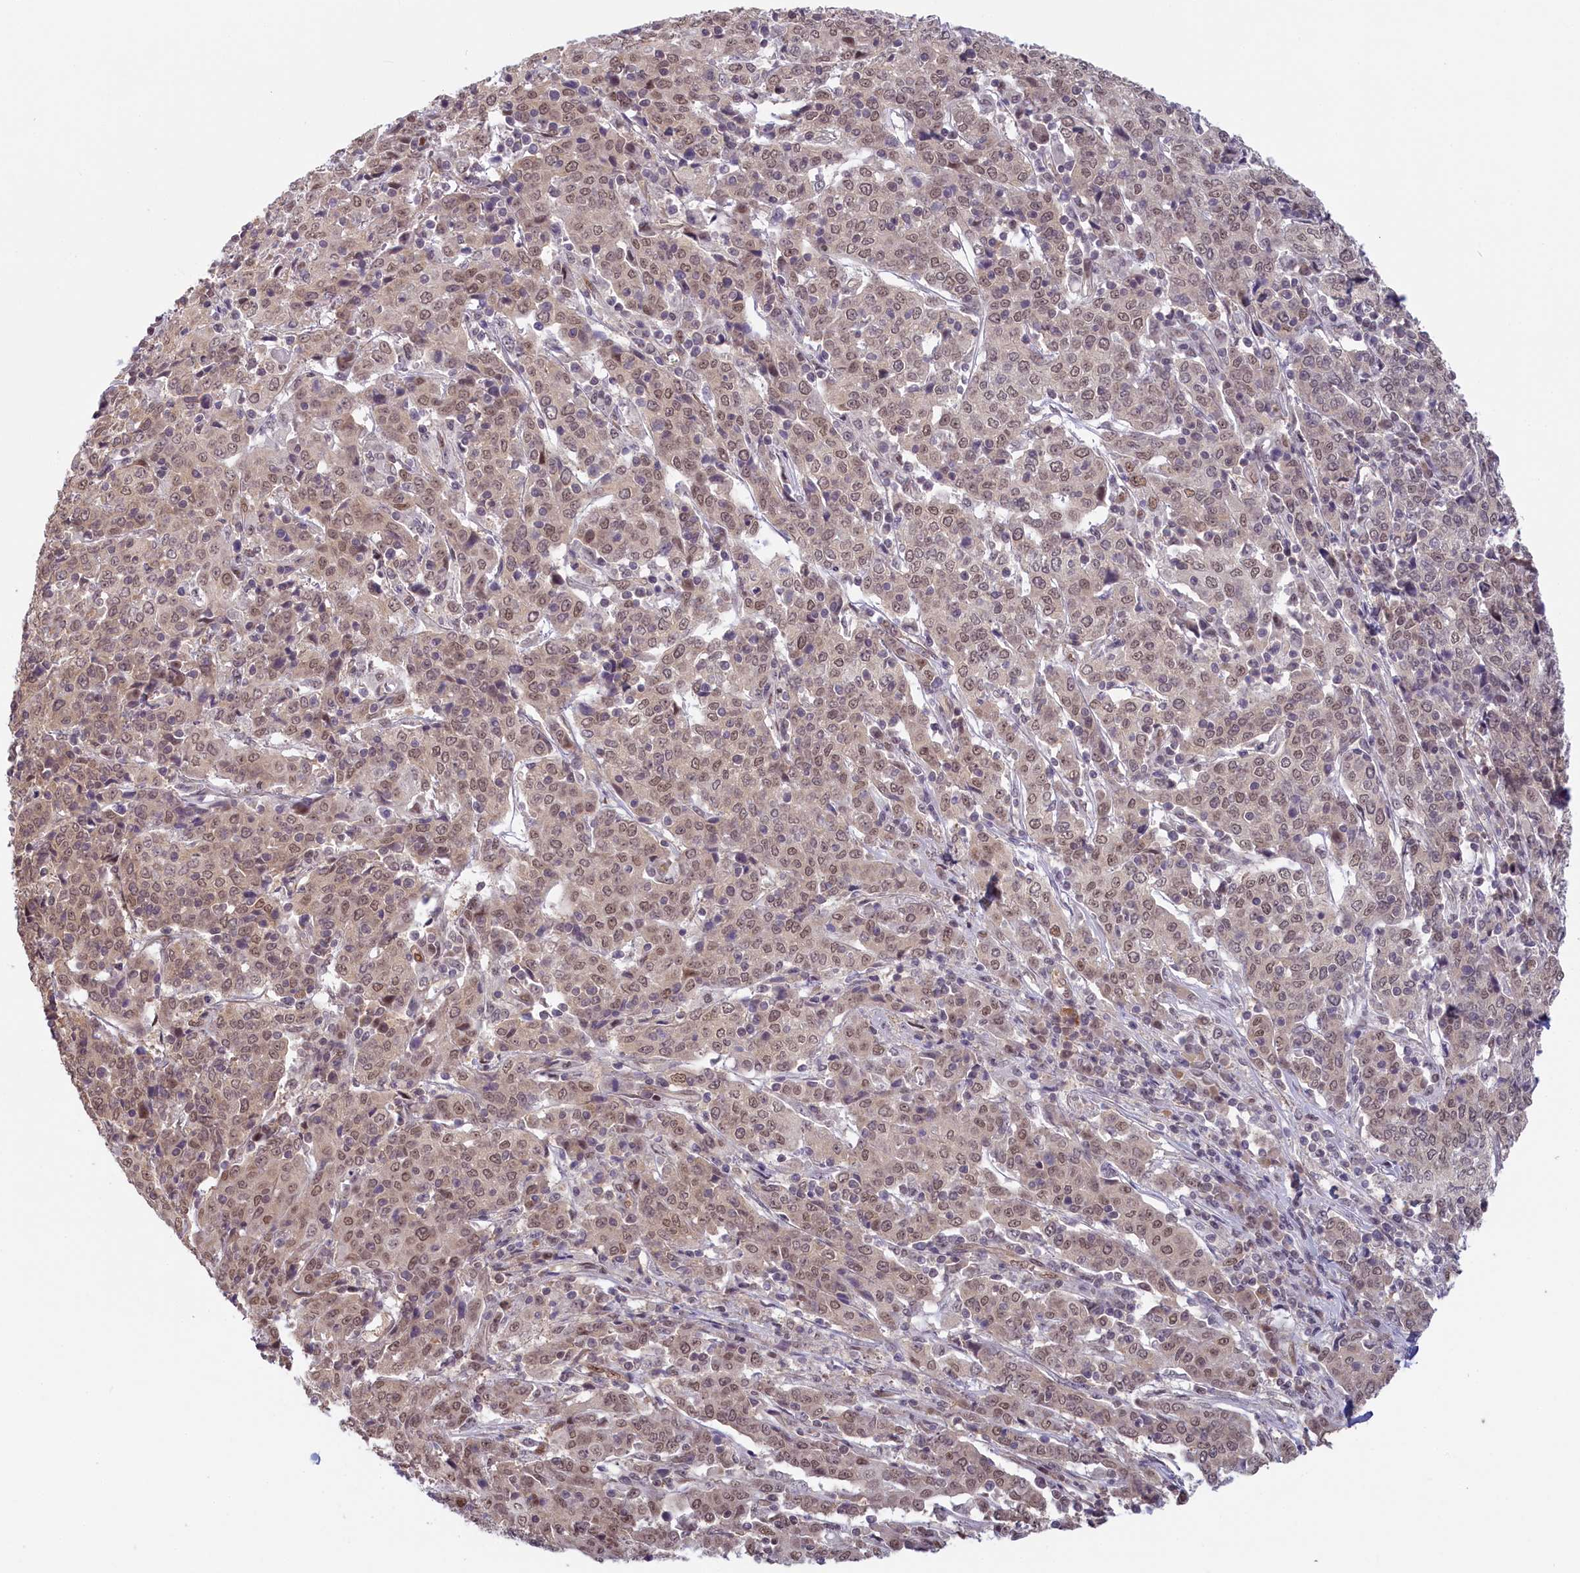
{"staining": {"intensity": "moderate", "quantity": "25%-75%", "location": "cytoplasmic/membranous,nuclear"}, "tissue": "cervical cancer", "cell_type": "Tumor cells", "image_type": "cancer", "snomed": [{"axis": "morphology", "description": "Squamous cell carcinoma, NOS"}, {"axis": "topography", "description": "Cervix"}], "caption": "An image showing moderate cytoplasmic/membranous and nuclear expression in about 25%-75% of tumor cells in cervical squamous cell carcinoma, as visualized by brown immunohistochemical staining.", "gene": "C19orf44", "patient": {"sex": "female", "age": 67}}